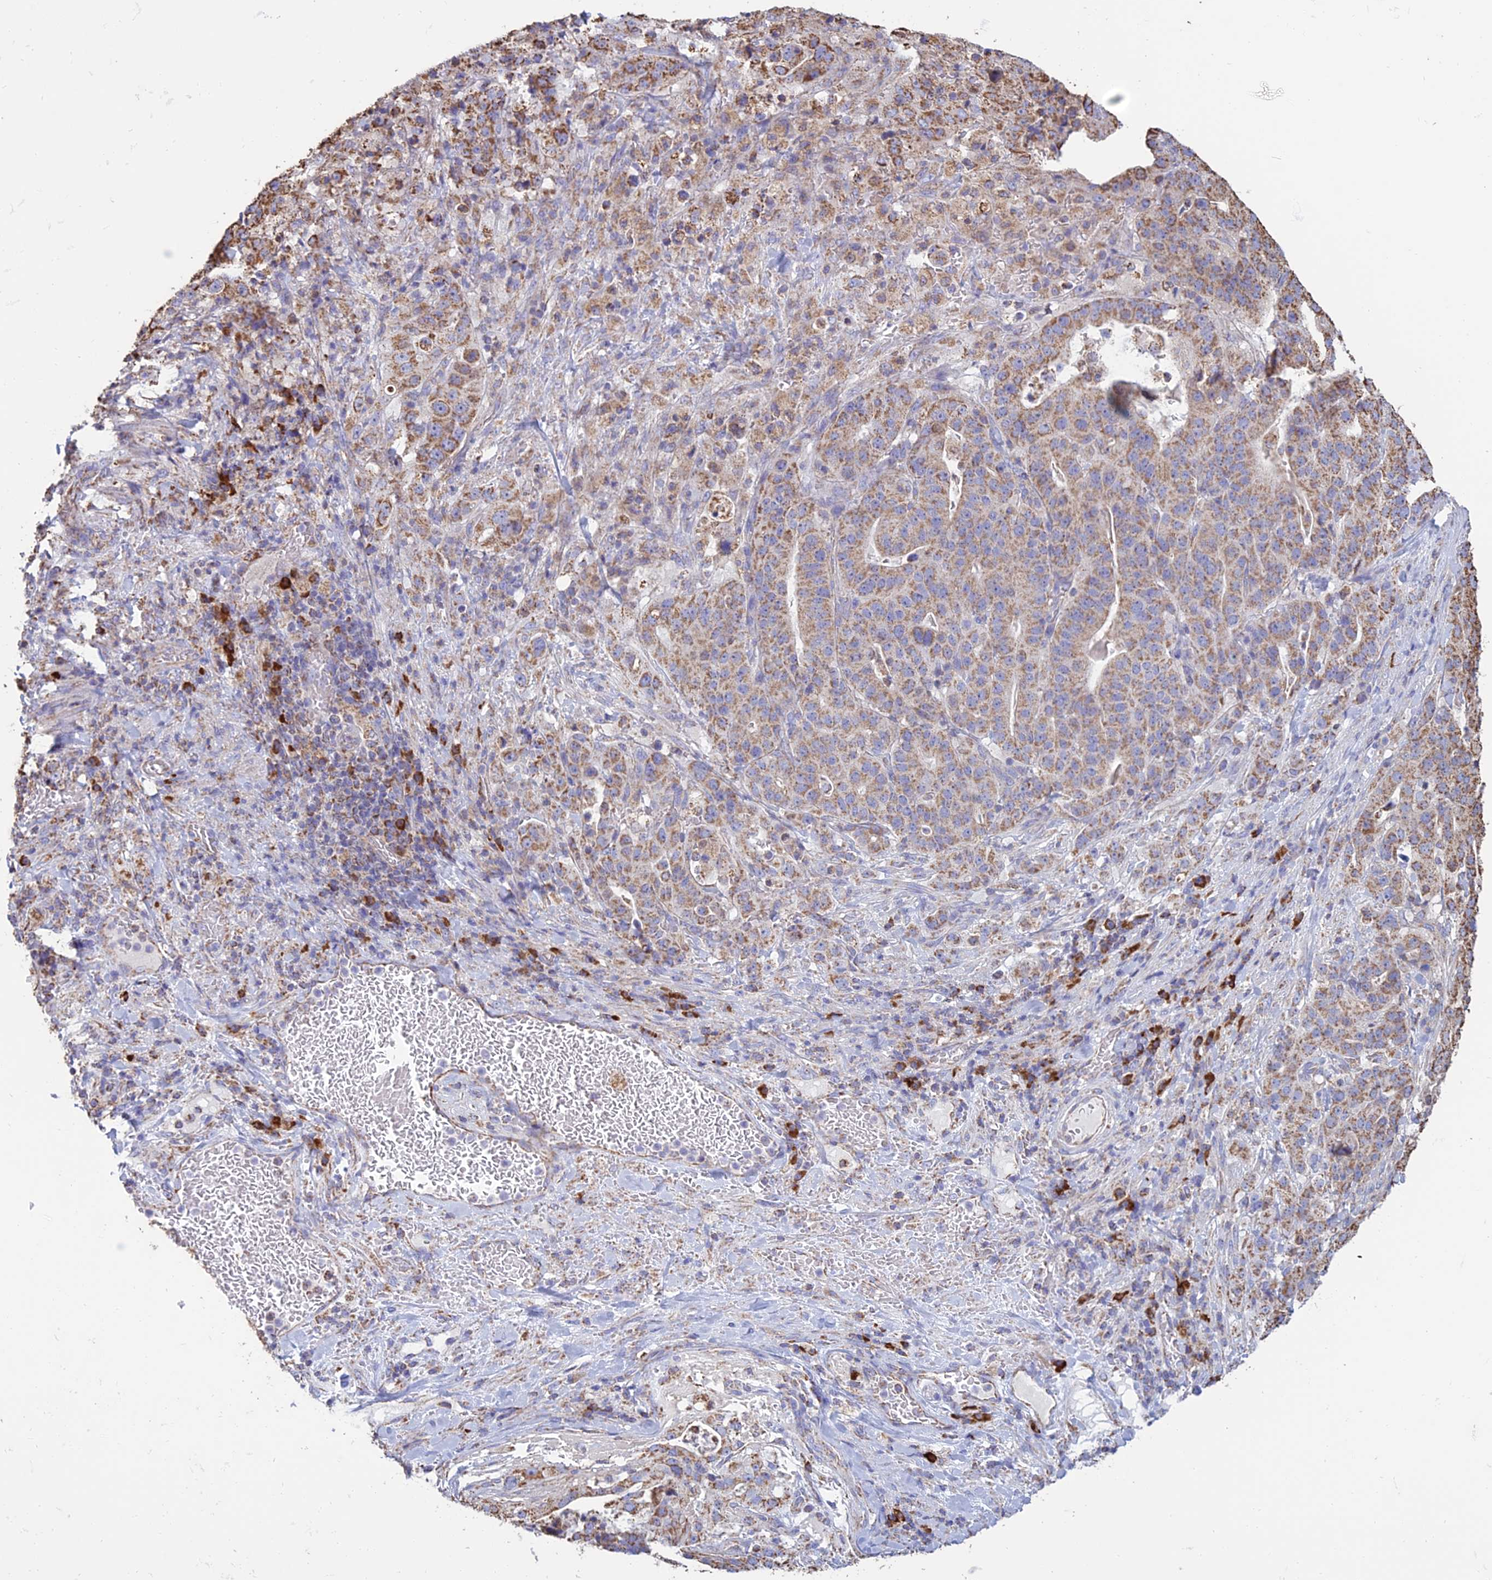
{"staining": {"intensity": "moderate", "quantity": ">75%", "location": "cytoplasmic/membranous"}, "tissue": "stomach cancer", "cell_type": "Tumor cells", "image_type": "cancer", "snomed": [{"axis": "morphology", "description": "Adenocarcinoma, NOS"}, {"axis": "topography", "description": "Stomach"}], "caption": "DAB immunohistochemical staining of stomach adenocarcinoma demonstrates moderate cytoplasmic/membranous protein positivity in about >75% of tumor cells. (IHC, brightfield microscopy, high magnification).", "gene": "OR2W3", "patient": {"sex": "male", "age": 48}}